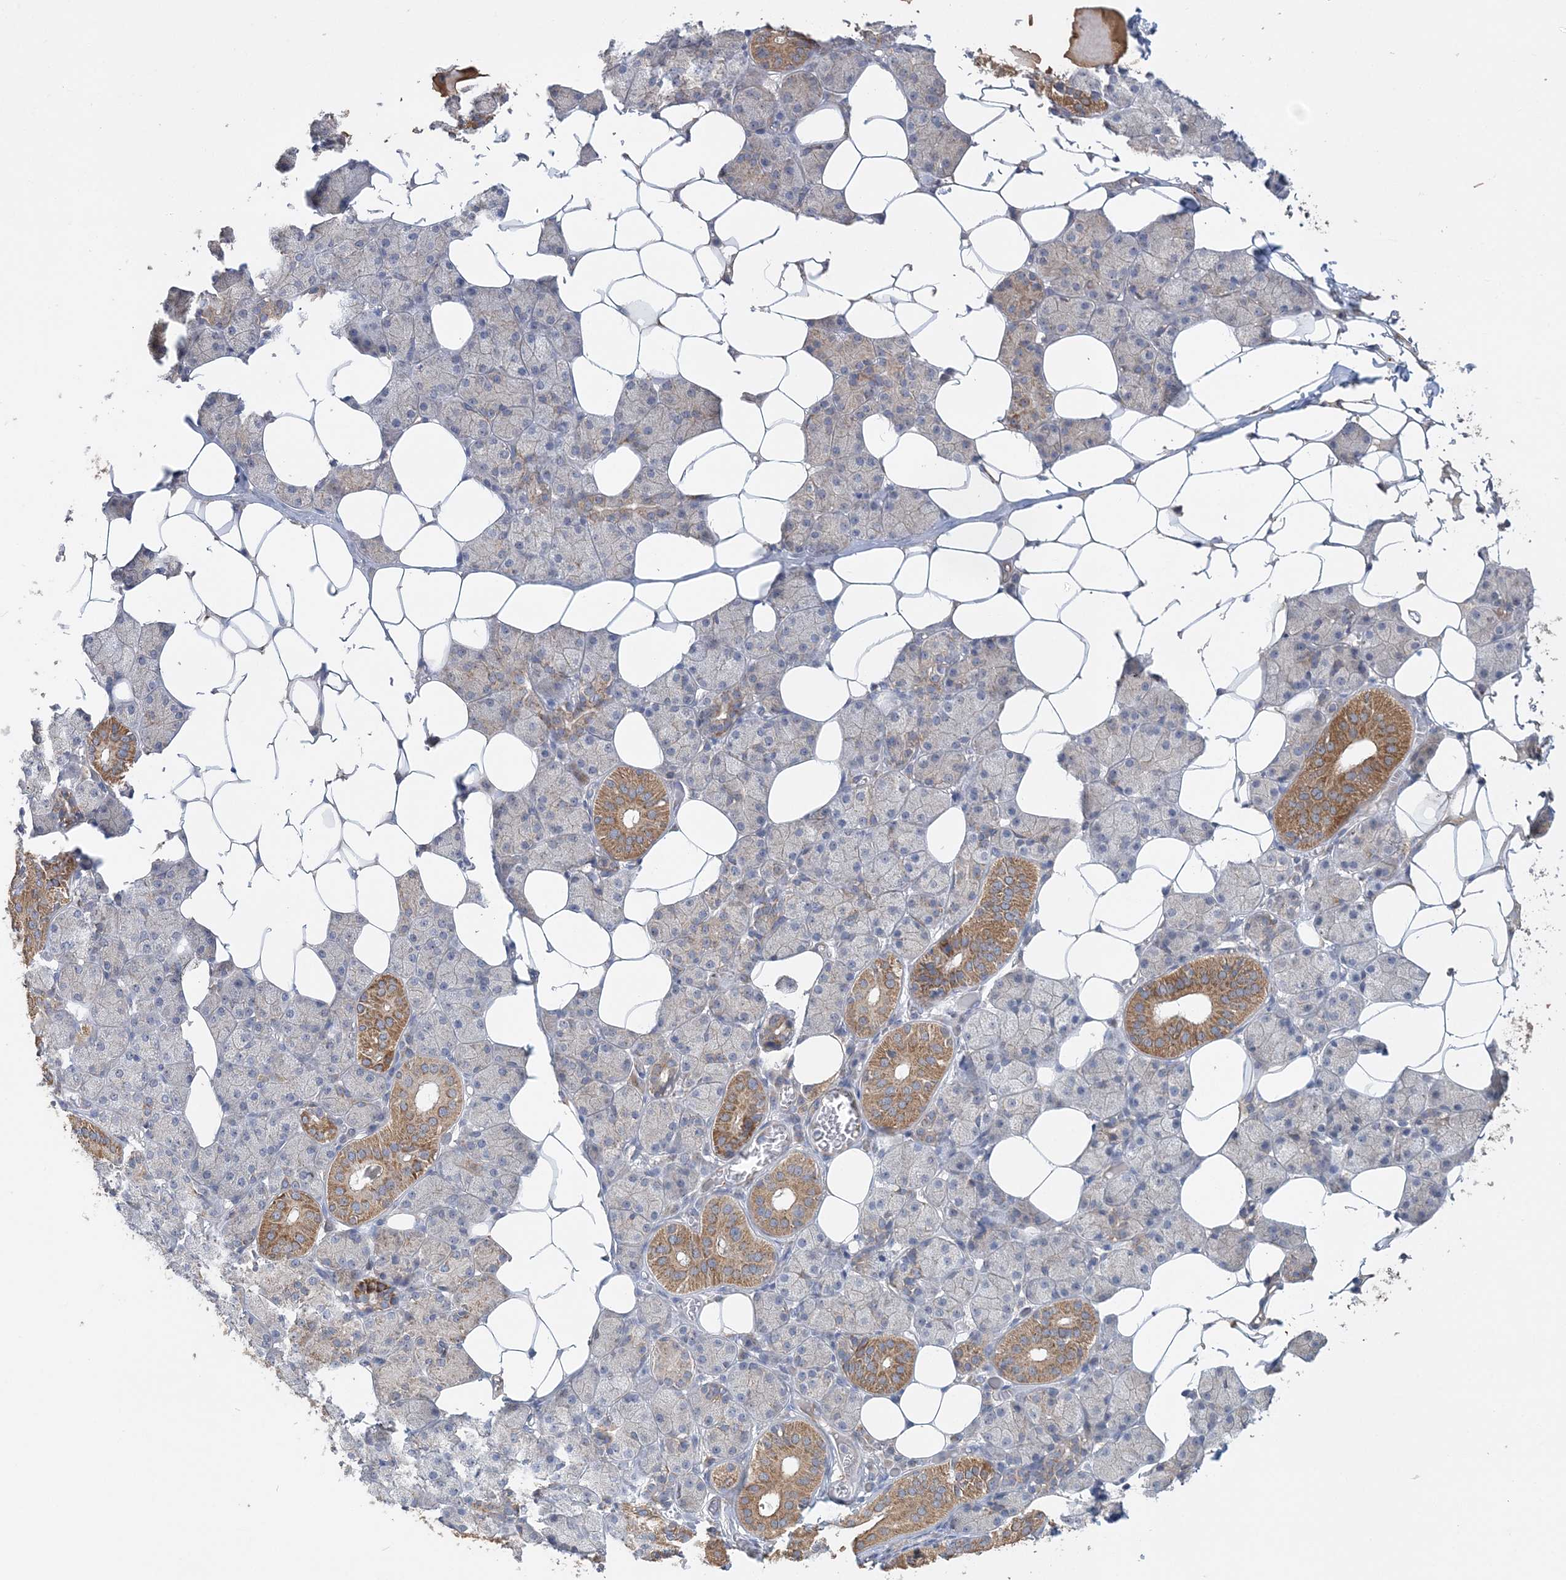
{"staining": {"intensity": "moderate", "quantity": "25%-75%", "location": "cytoplasmic/membranous"}, "tissue": "salivary gland", "cell_type": "Glandular cells", "image_type": "normal", "snomed": [{"axis": "morphology", "description": "Normal tissue, NOS"}, {"axis": "topography", "description": "Salivary gland"}], "caption": "Immunohistochemistry (IHC) histopathology image of unremarkable salivary gland: salivary gland stained using immunohistochemistry (IHC) demonstrates medium levels of moderate protein expression localized specifically in the cytoplasmic/membranous of glandular cells, appearing as a cytoplasmic/membranous brown color.", "gene": "FEZ2", "patient": {"sex": "female", "age": 33}}